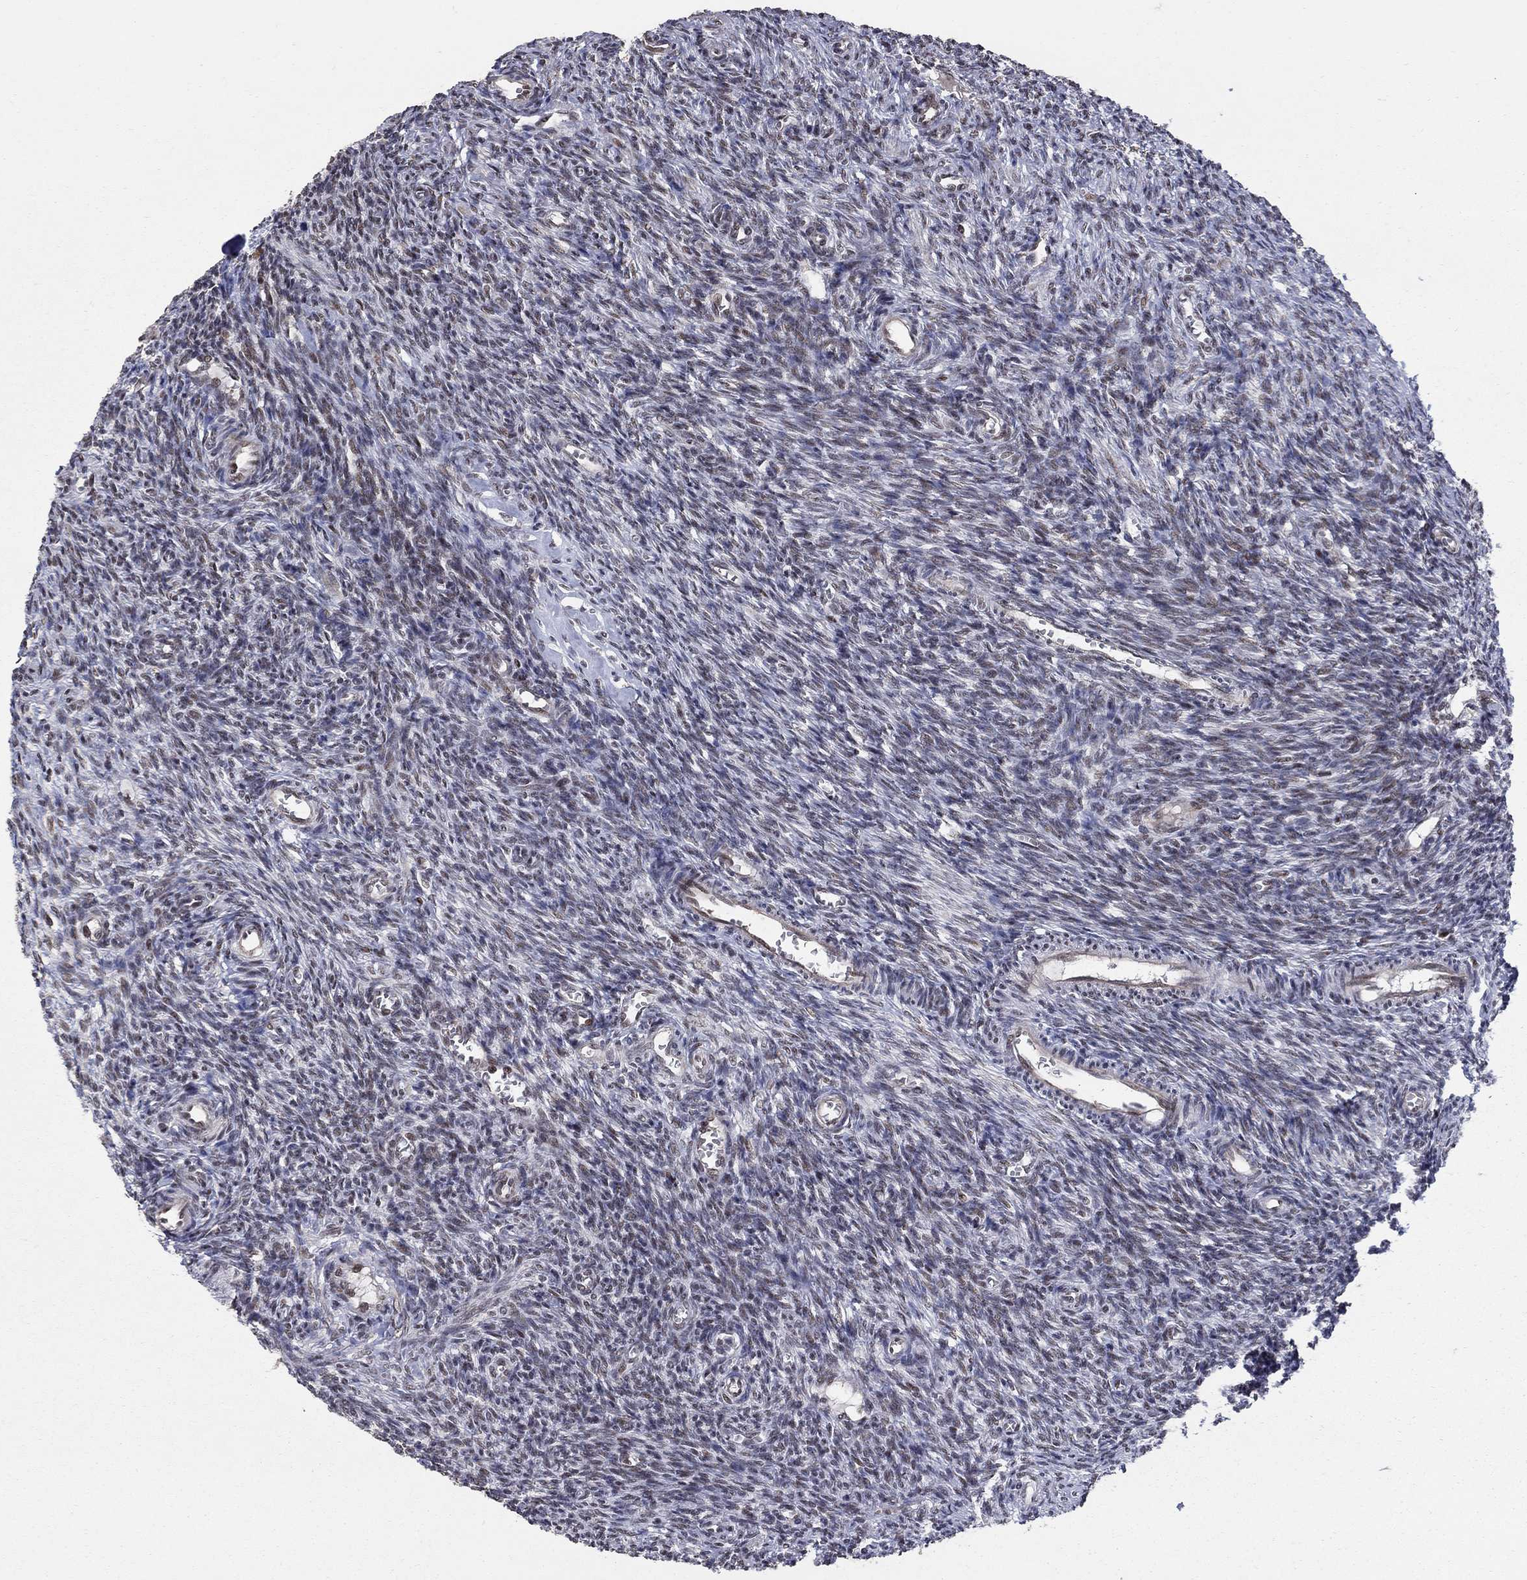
{"staining": {"intensity": "moderate", "quantity": "<25%", "location": "nuclear"}, "tissue": "ovary", "cell_type": "Follicle cells", "image_type": "normal", "snomed": [{"axis": "morphology", "description": "Normal tissue, NOS"}, {"axis": "topography", "description": "Ovary"}], "caption": "Immunohistochemistry micrograph of unremarkable ovary stained for a protein (brown), which displays low levels of moderate nuclear staining in approximately <25% of follicle cells.", "gene": "PNISR", "patient": {"sex": "female", "age": 27}}